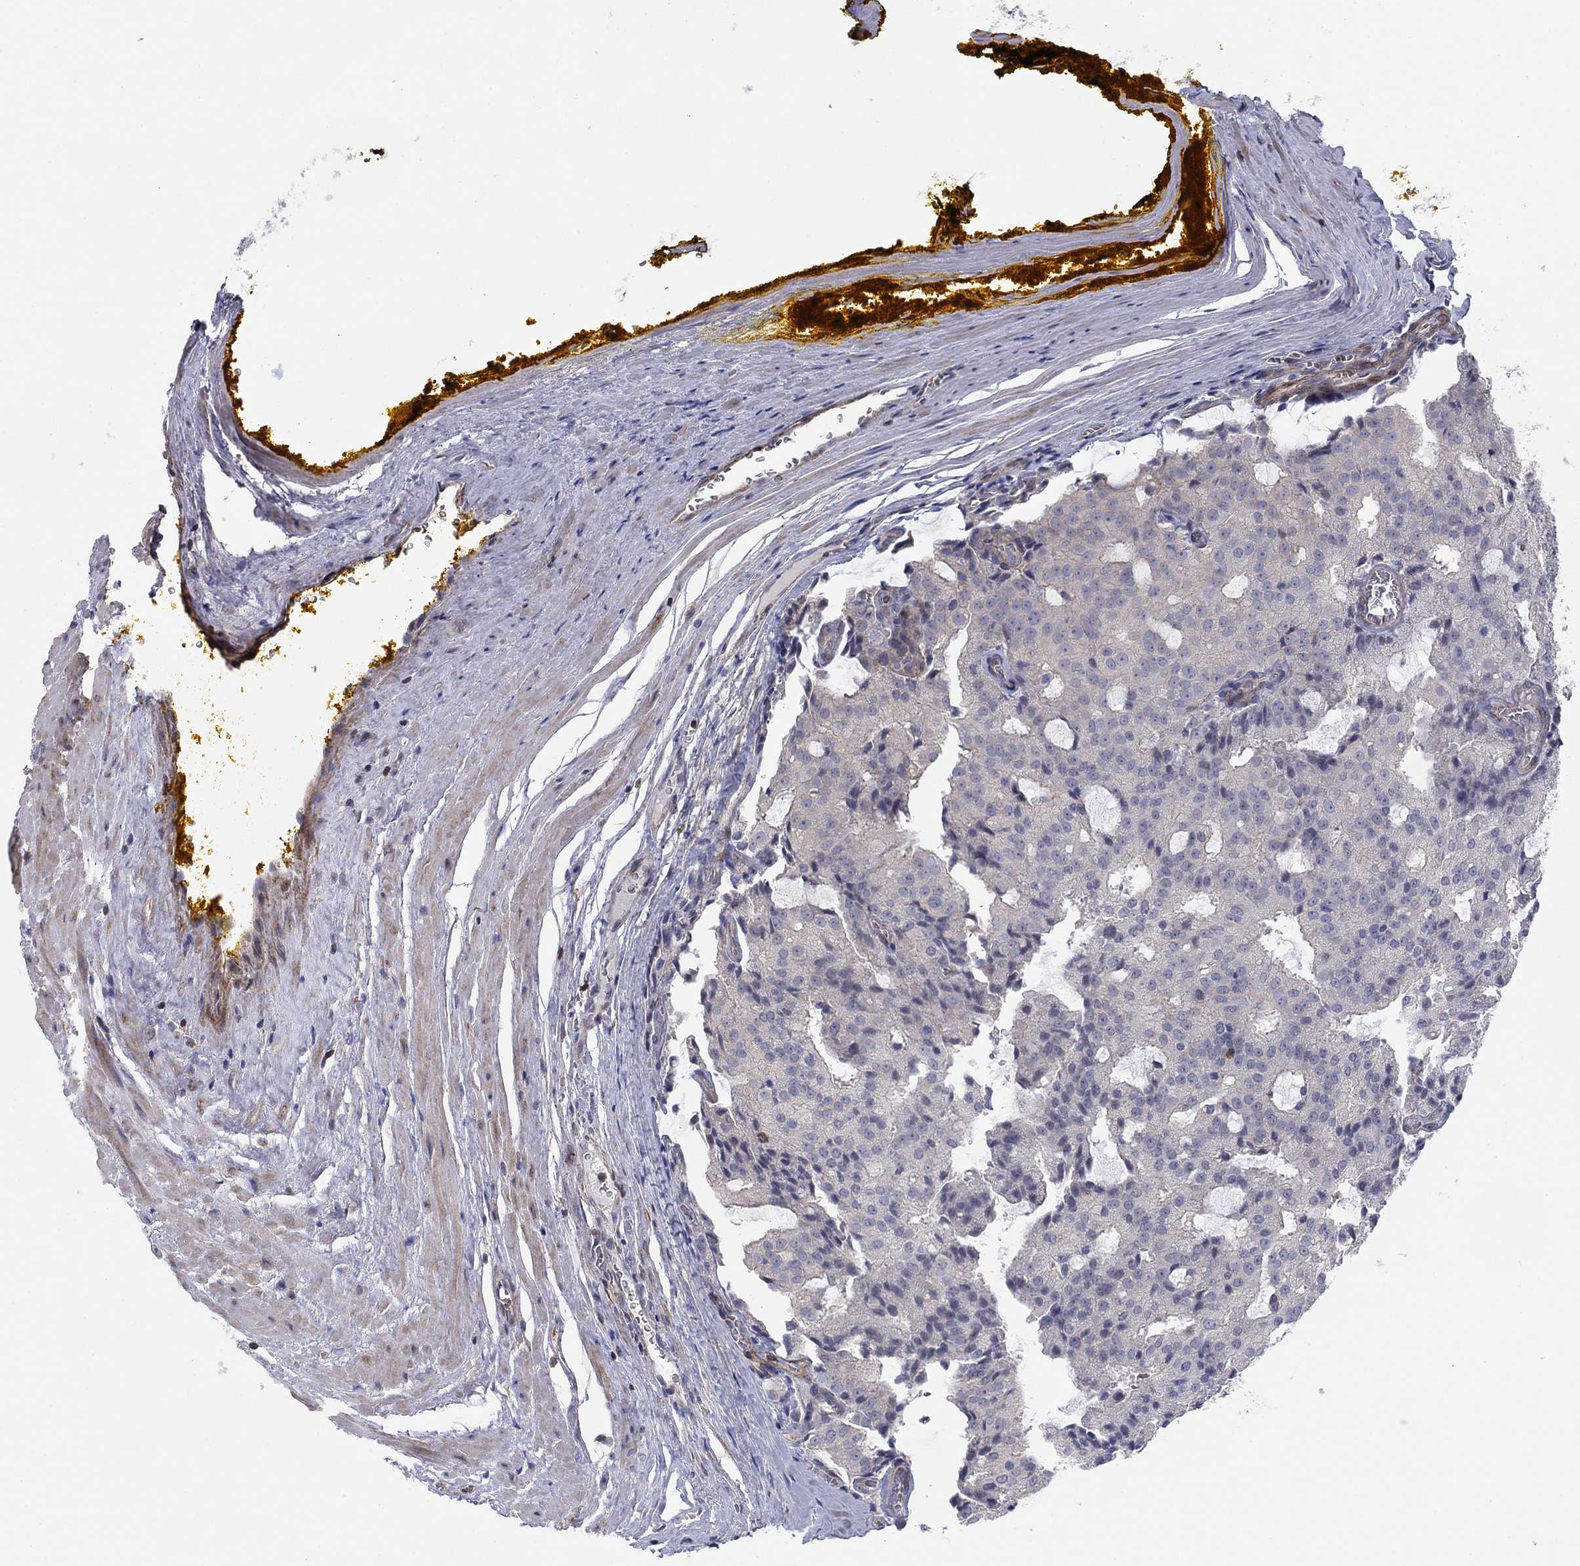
{"staining": {"intensity": "negative", "quantity": "none", "location": "none"}, "tissue": "prostate cancer", "cell_type": "Tumor cells", "image_type": "cancer", "snomed": [{"axis": "morphology", "description": "Adenocarcinoma, NOS"}, {"axis": "topography", "description": "Prostate and seminal vesicle, NOS"}, {"axis": "topography", "description": "Prostate"}], "caption": "An immunohistochemistry image of prostate cancer is shown. There is no staining in tumor cells of prostate cancer. (DAB immunohistochemistry with hematoxylin counter stain).", "gene": "PSD4", "patient": {"sex": "male", "age": 67}}